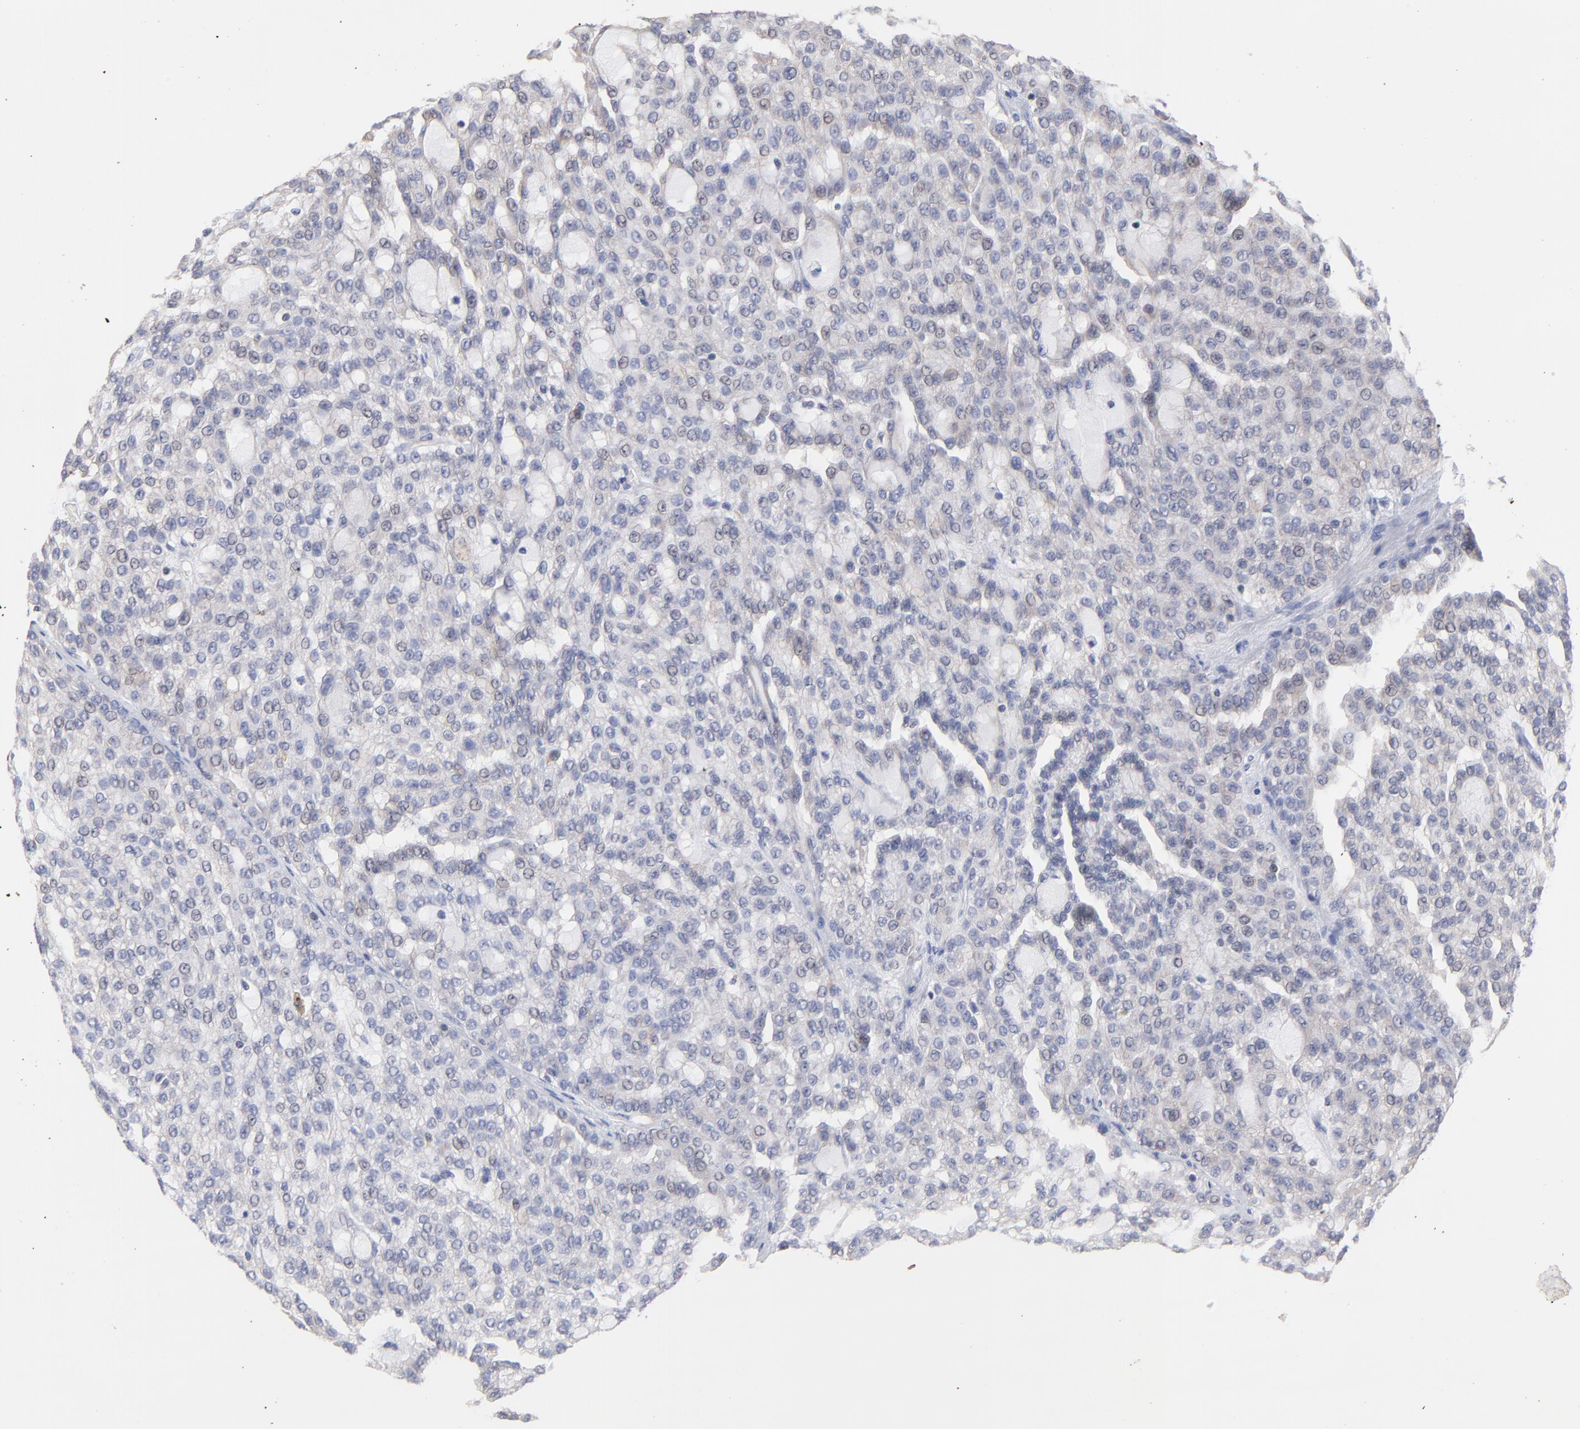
{"staining": {"intensity": "negative", "quantity": "none", "location": "none"}, "tissue": "renal cancer", "cell_type": "Tumor cells", "image_type": "cancer", "snomed": [{"axis": "morphology", "description": "Adenocarcinoma, NOS"}, {"axis": "topography", "description": "Kidney"}], "caption": "Micrograph shows no protein positivity in tumor cells of adenocarcinoma (renal) tissue.", "gene": "PCMT1", "patient": {"sex": "male", "age": 63}}